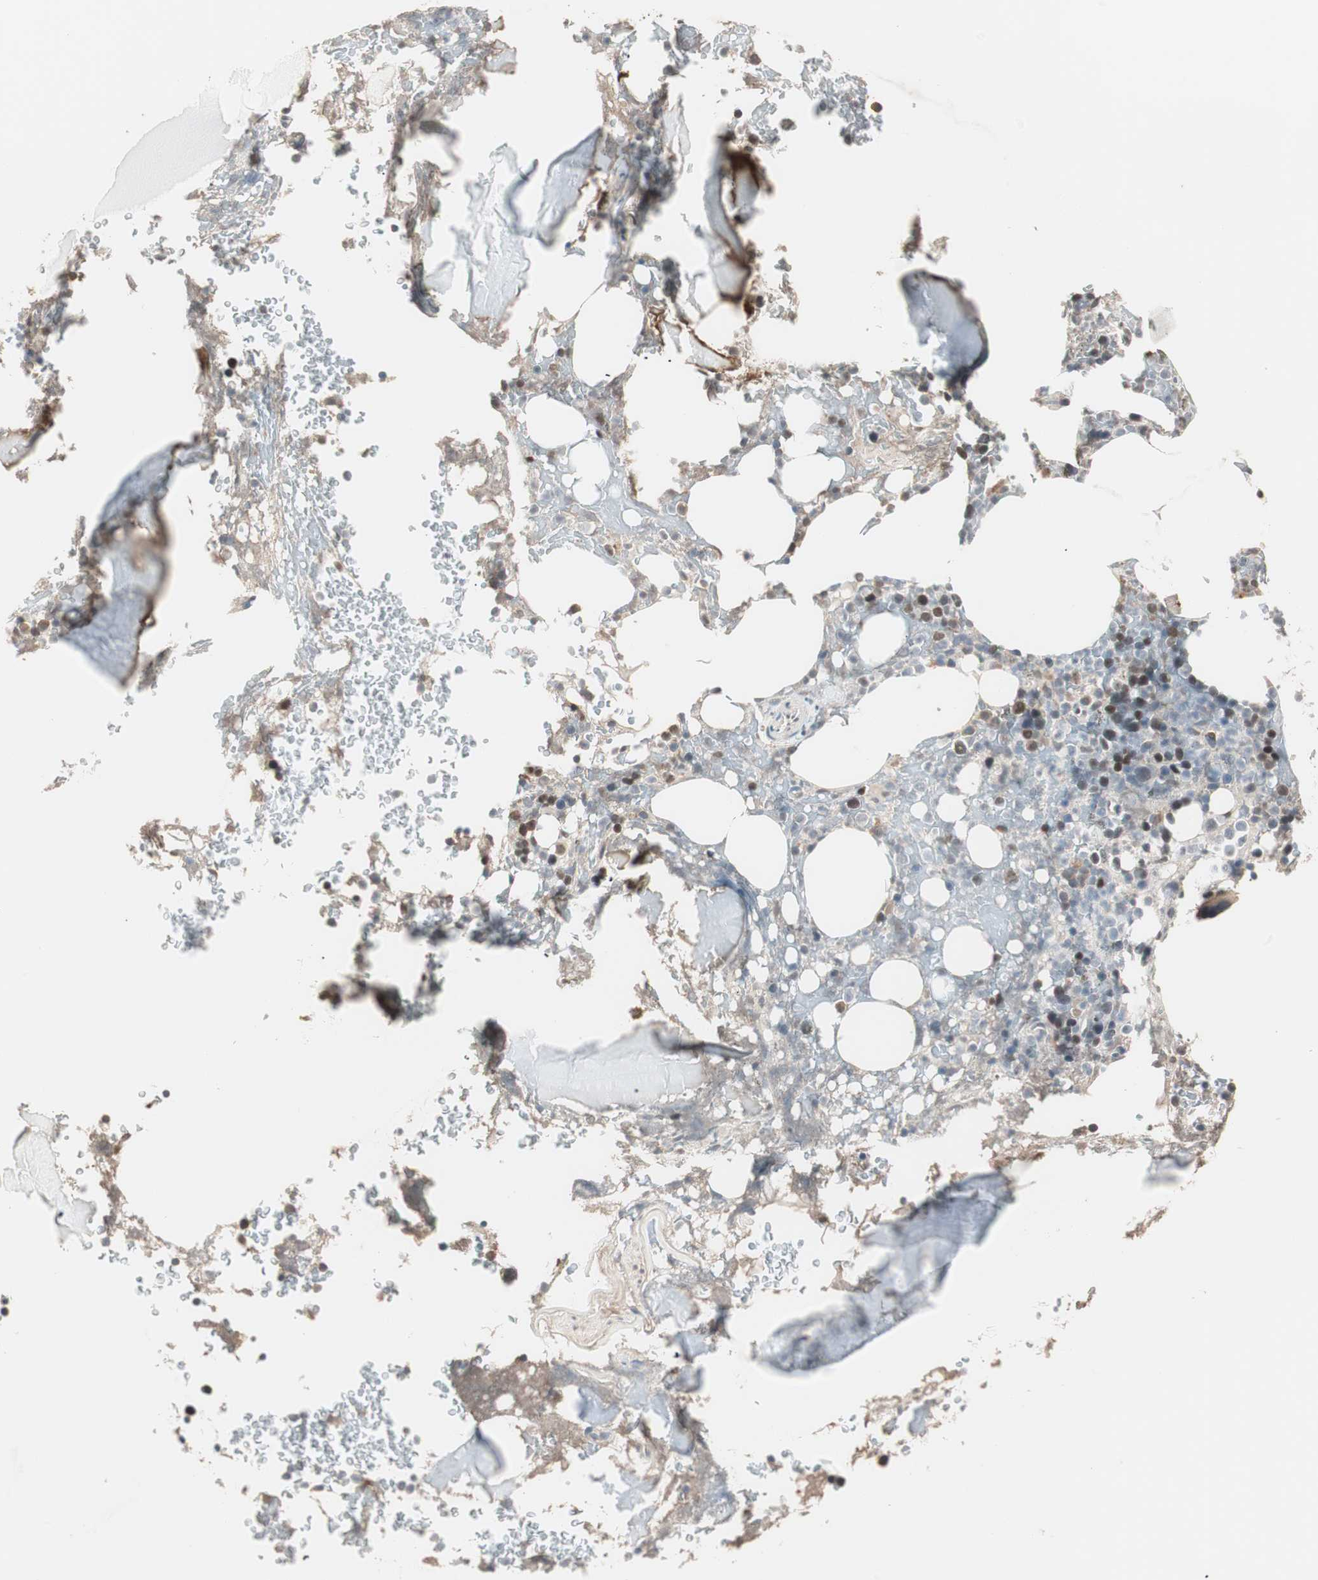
{"staining": {"intensity": "moderate", "quantity": "25%-75%", "location": "nuclear"}, "tissue": "bone marrow", "cell_type": "Hematopoietic cells", "image_type": "normal", "snomed": [{"axis": "morphology", "description": "Normal tissue, NOS"}, {"axis": "topography", "description": "Bone marrow"}], "caption": "IHC (DAB (3,3'-diaminobenzidine)) staining of benign human bone marrow demonstrates moderate nuclear protein expression in about 25%-75% of hematopoietic cells.", "gene": "NFRKB", "patient": {"sex": "female", "age": 66}}